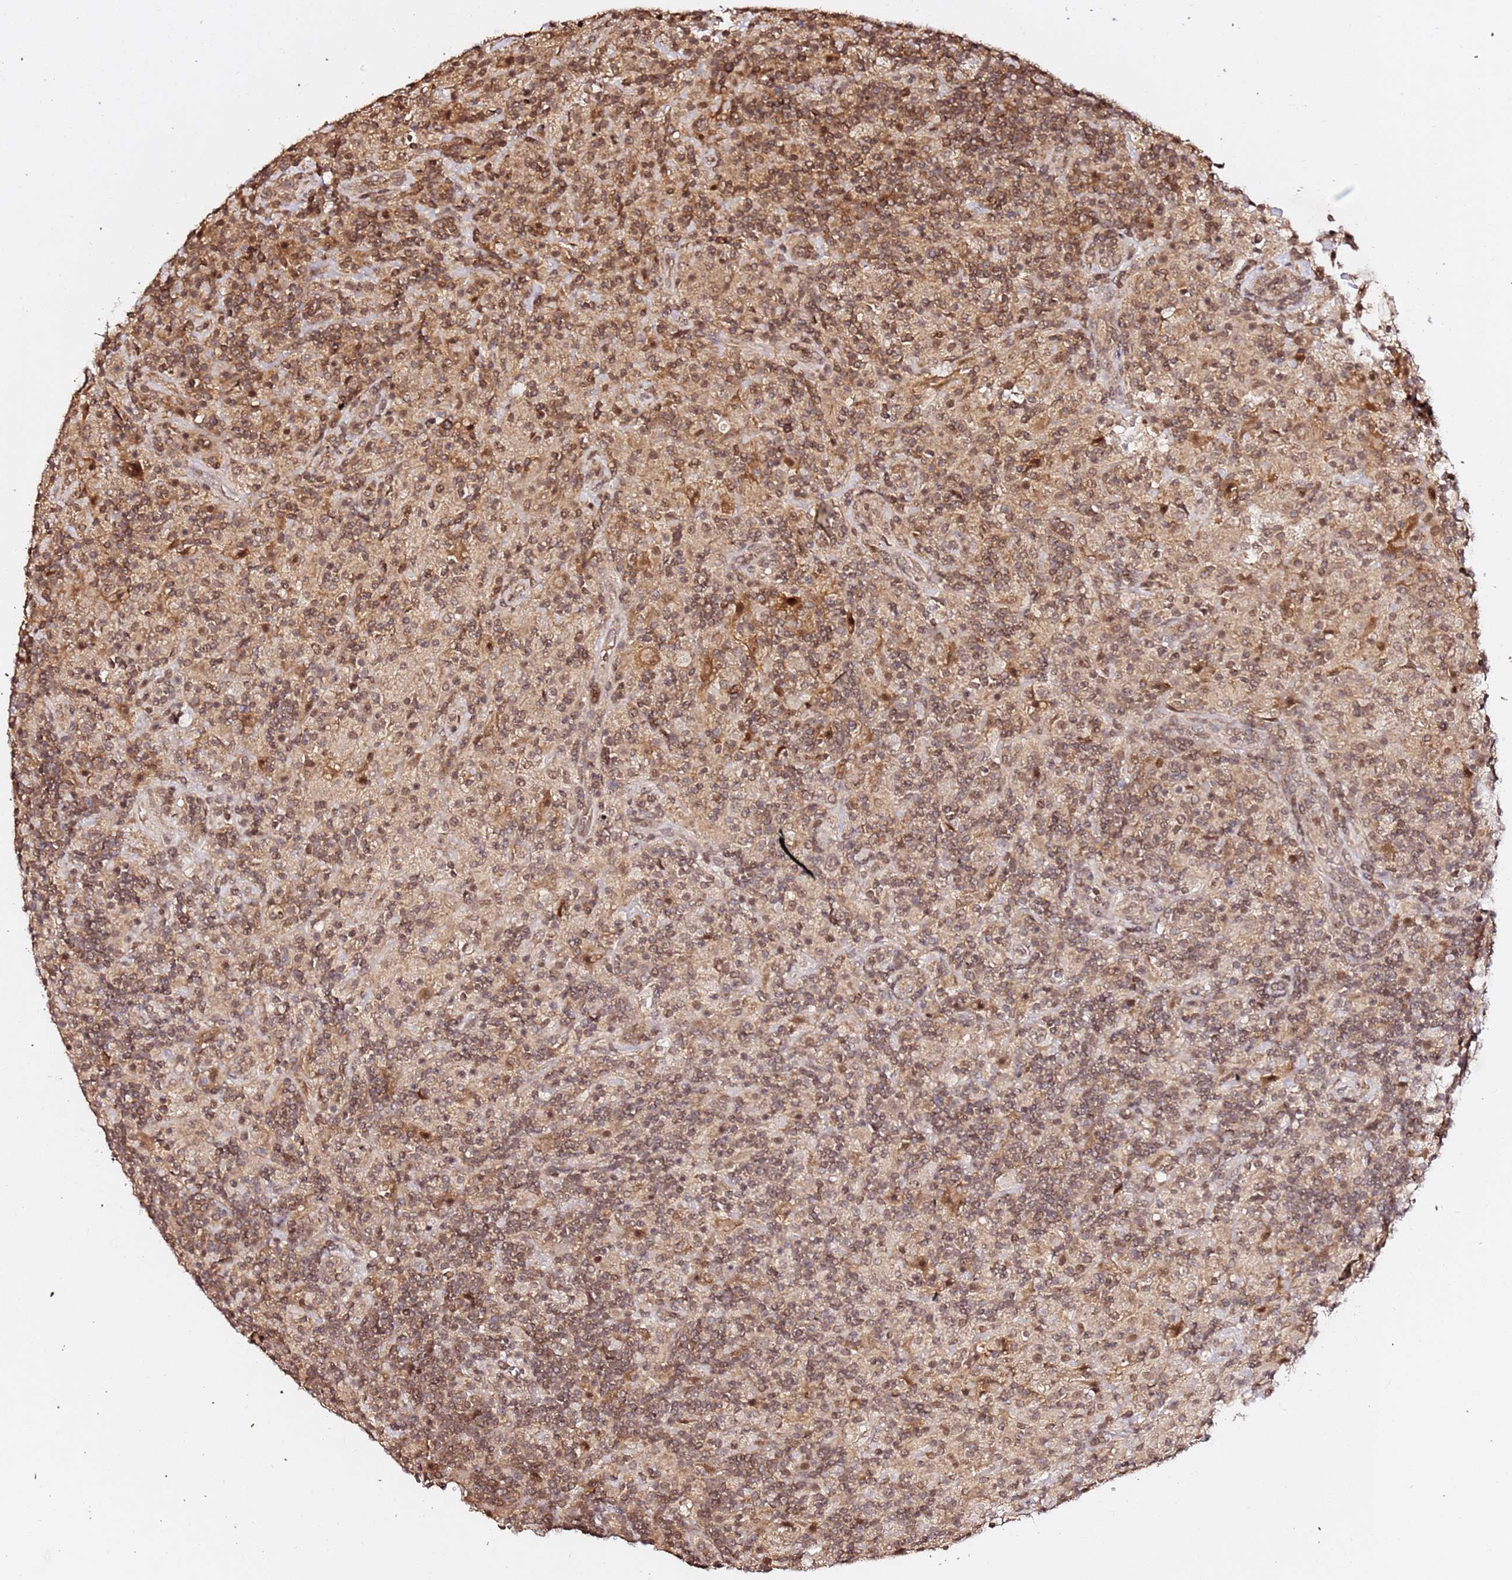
{"staining": {"intensity": "weak", "quantity": "25%-75%", "location": "cytoplasmic/membranous"}, "tissue": "lymphoma", "cell_type": "Tumor cells", "image_type": "cancer", "snomed": [{"axis": "morphology", "description": "Hodgkin's disease, NOS"}, {"axis": "topography", "description": "Lymph node"}], "caption": "Hodgkin's disease stained for a protein reveals weak cytoplasmic/membranous positivity in tumor cells.", "gene": "OR5V1", "patient": {"sex": "male", "age": 70}}